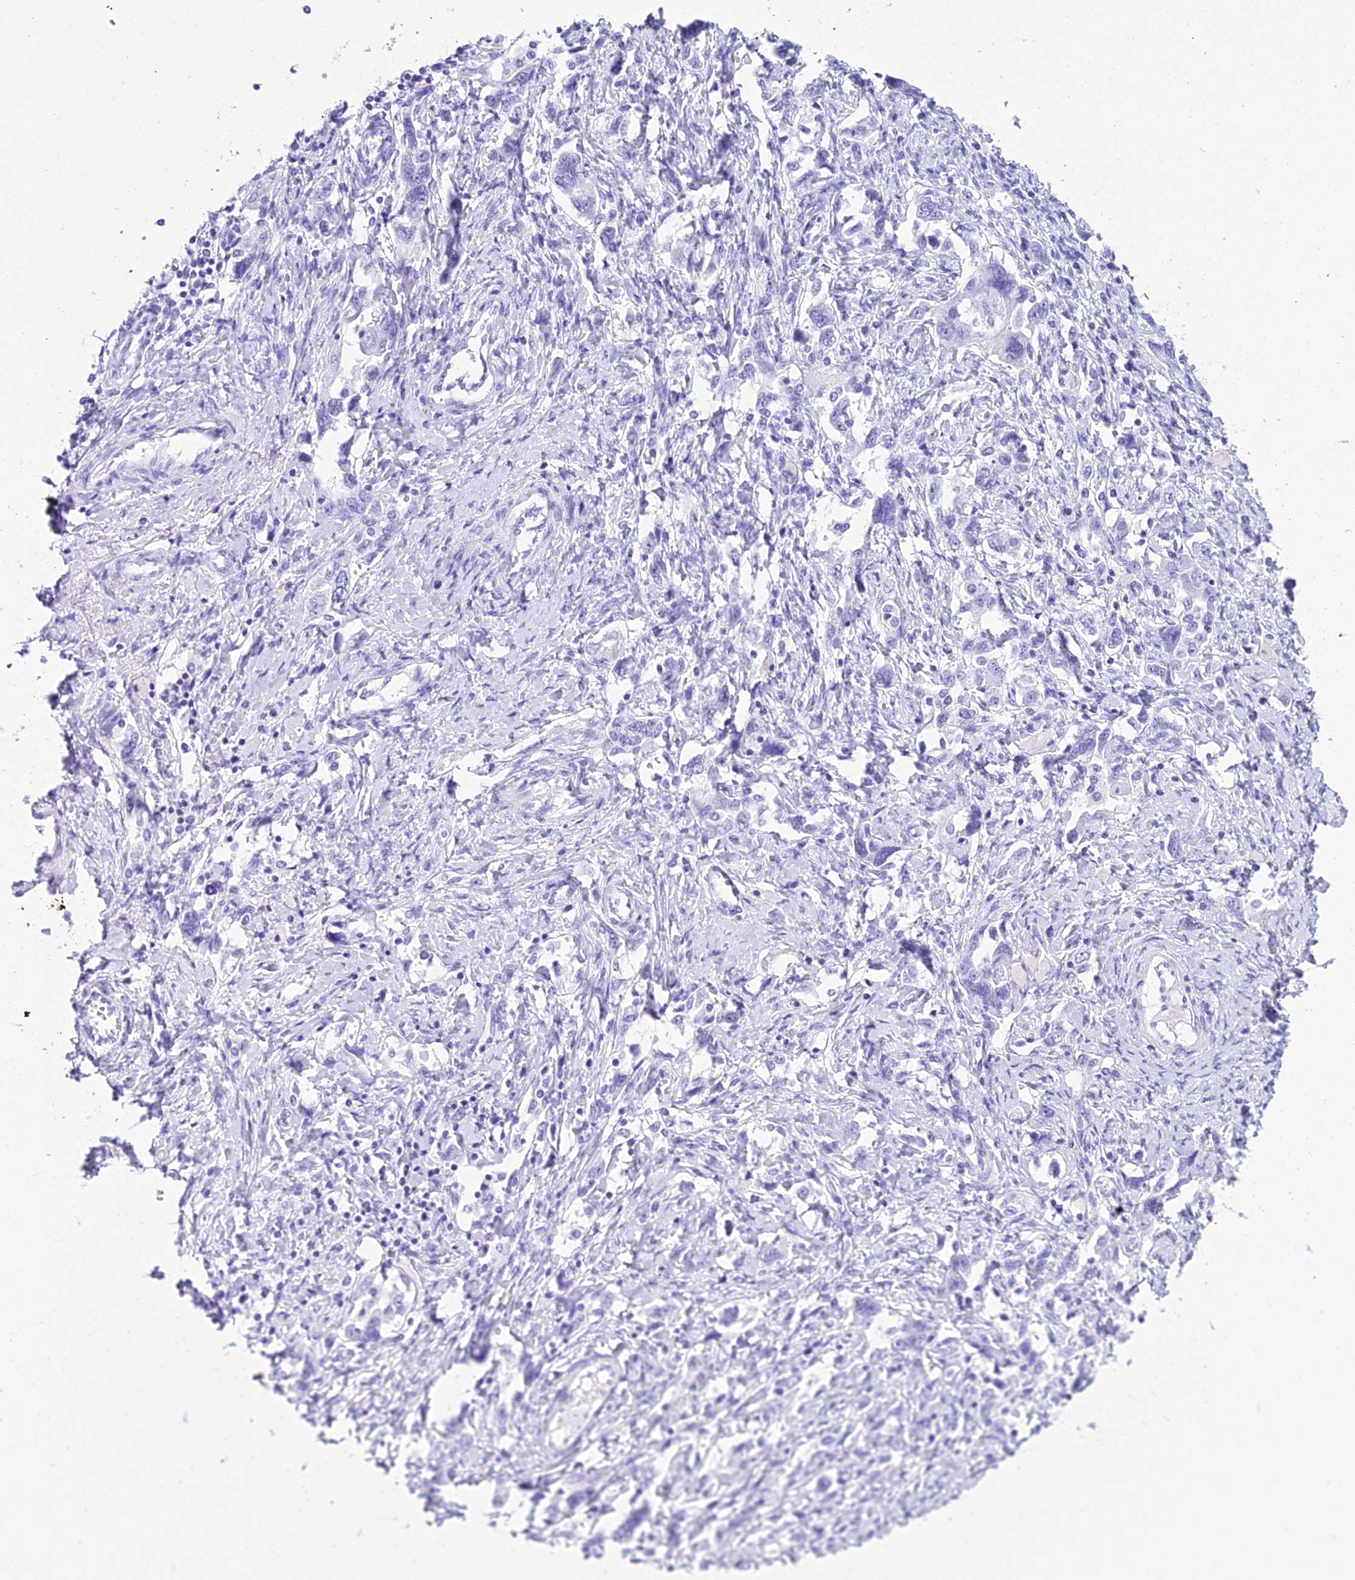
{"staining": {"intensity": "negative", "quantity": "none", "location": "none"}, "tissue": "ovarian cancer", "cell_type": "Tumor cells", "image_type": "cancer", "snomed": [{"axis": "morphology", "description": "Carcinoma, NOS"}, {"axis": "morphology", "description": "Cystadenocarcinoma, serous, NOS"}, {"axis": "topography", "description": "Ovary"}], "caption": "IHC of human ovarian cancer demonstrates no expression in tumor cells.", "gene": "ZNF442", "patient": {"sex": "female", "age": 69}}